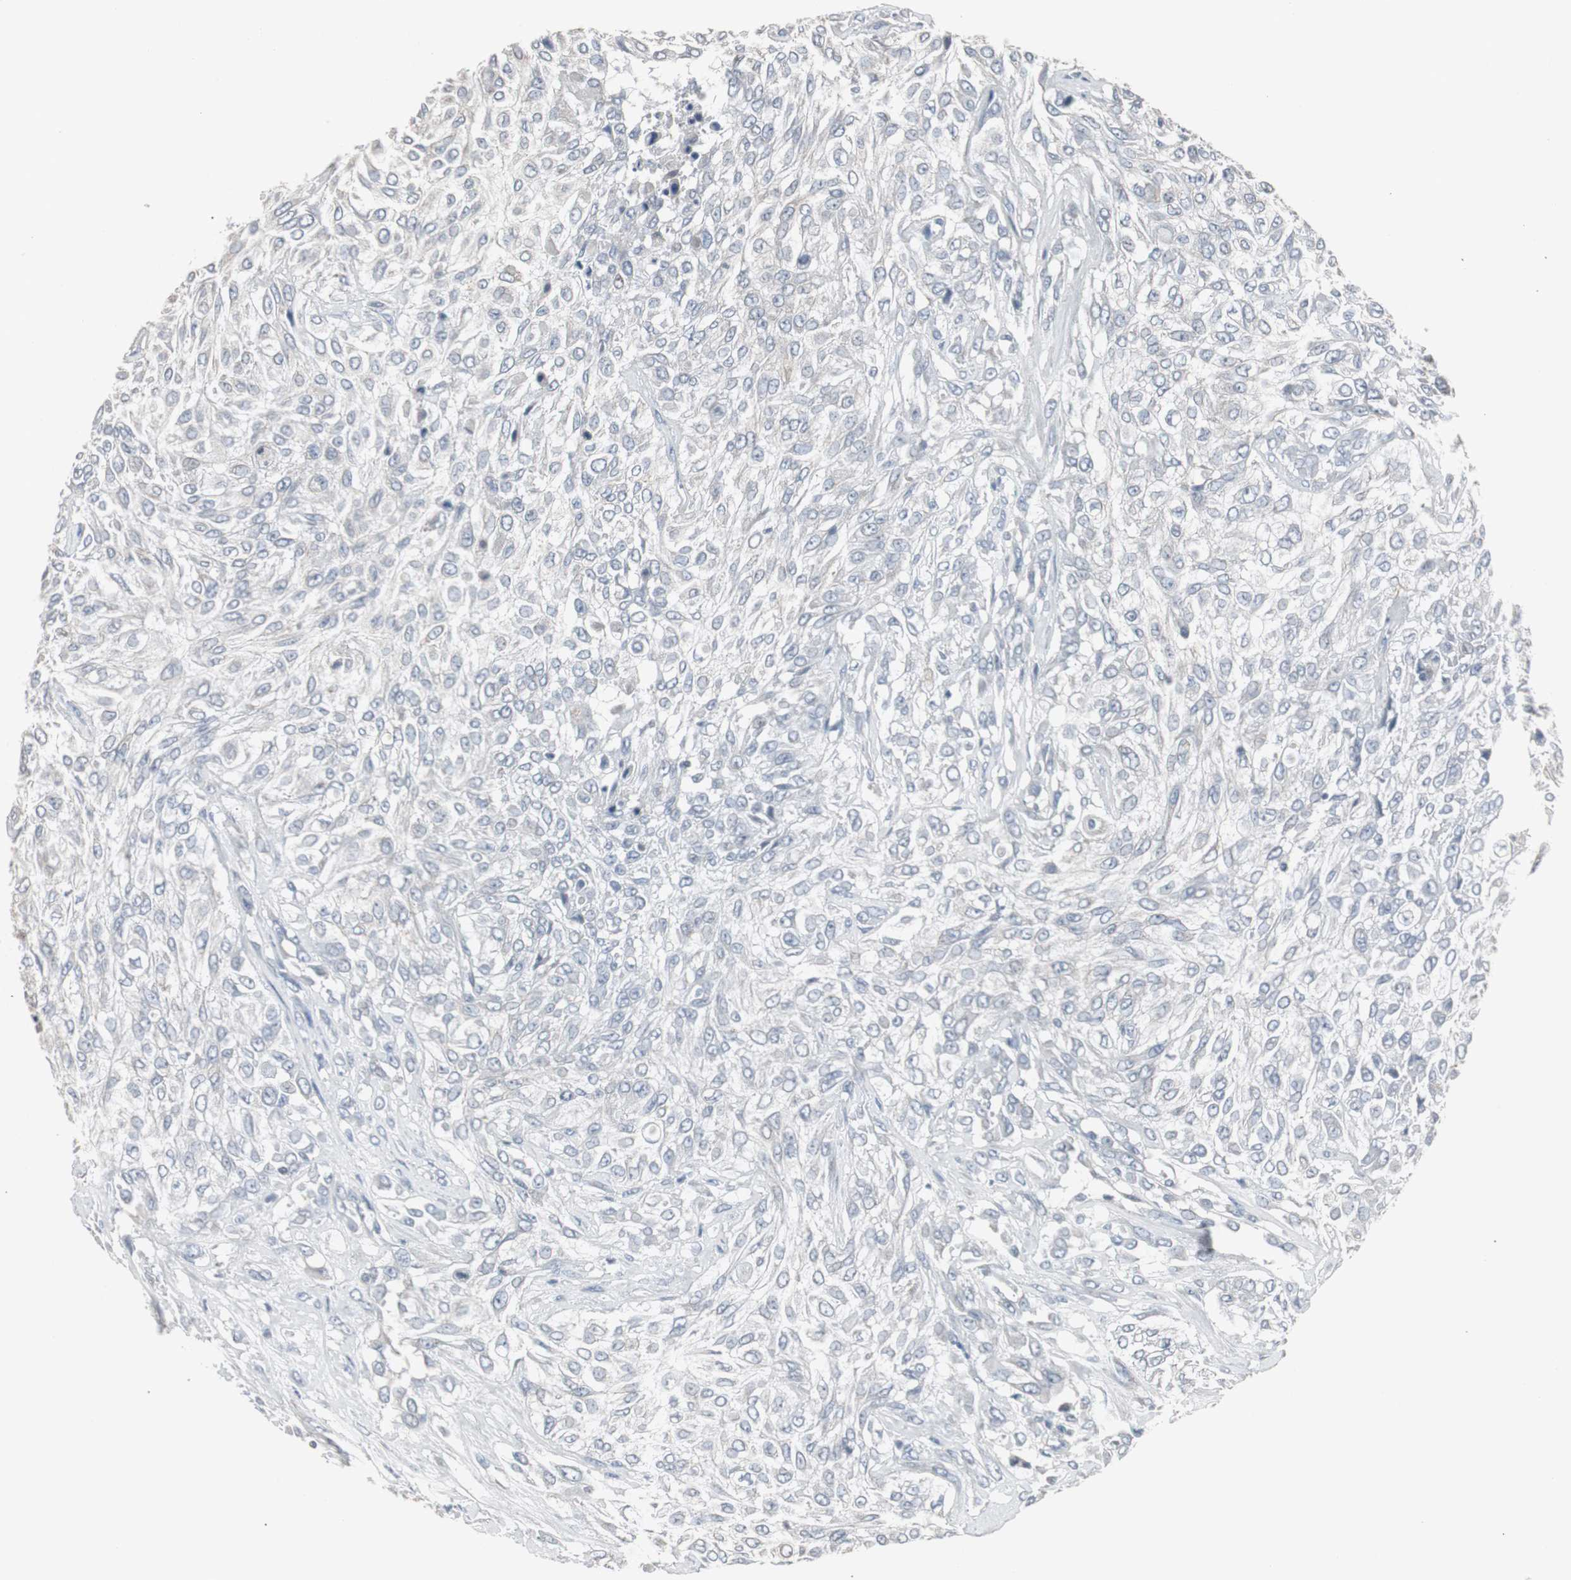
{"staining": {"intensity": "negative", "quantity": "none", "location": "none"}, "tissue": "urothelial cancer", "cell_type": "Tumor cells", "image_type": "cancer", "snomed": [{"axis": "morphology", "description": "Urothelial carcinoma, High grade"}, {"axis": "topography", "description": "Urinary bladder"}], "caption": "DAB (3,3'-diaminobenzidine) immunohistochemical staining of urothelial cancer shows no significant positivity in tumor cells. Brightfield microscopy of immunohistochemistry stained with DAB (3,3'-diaminobenzidine) (brown) and hematoxylin (blue), captured at high magnification.", "gene": "ACAA1", "patient": {"sex": "male", "age": 57}}